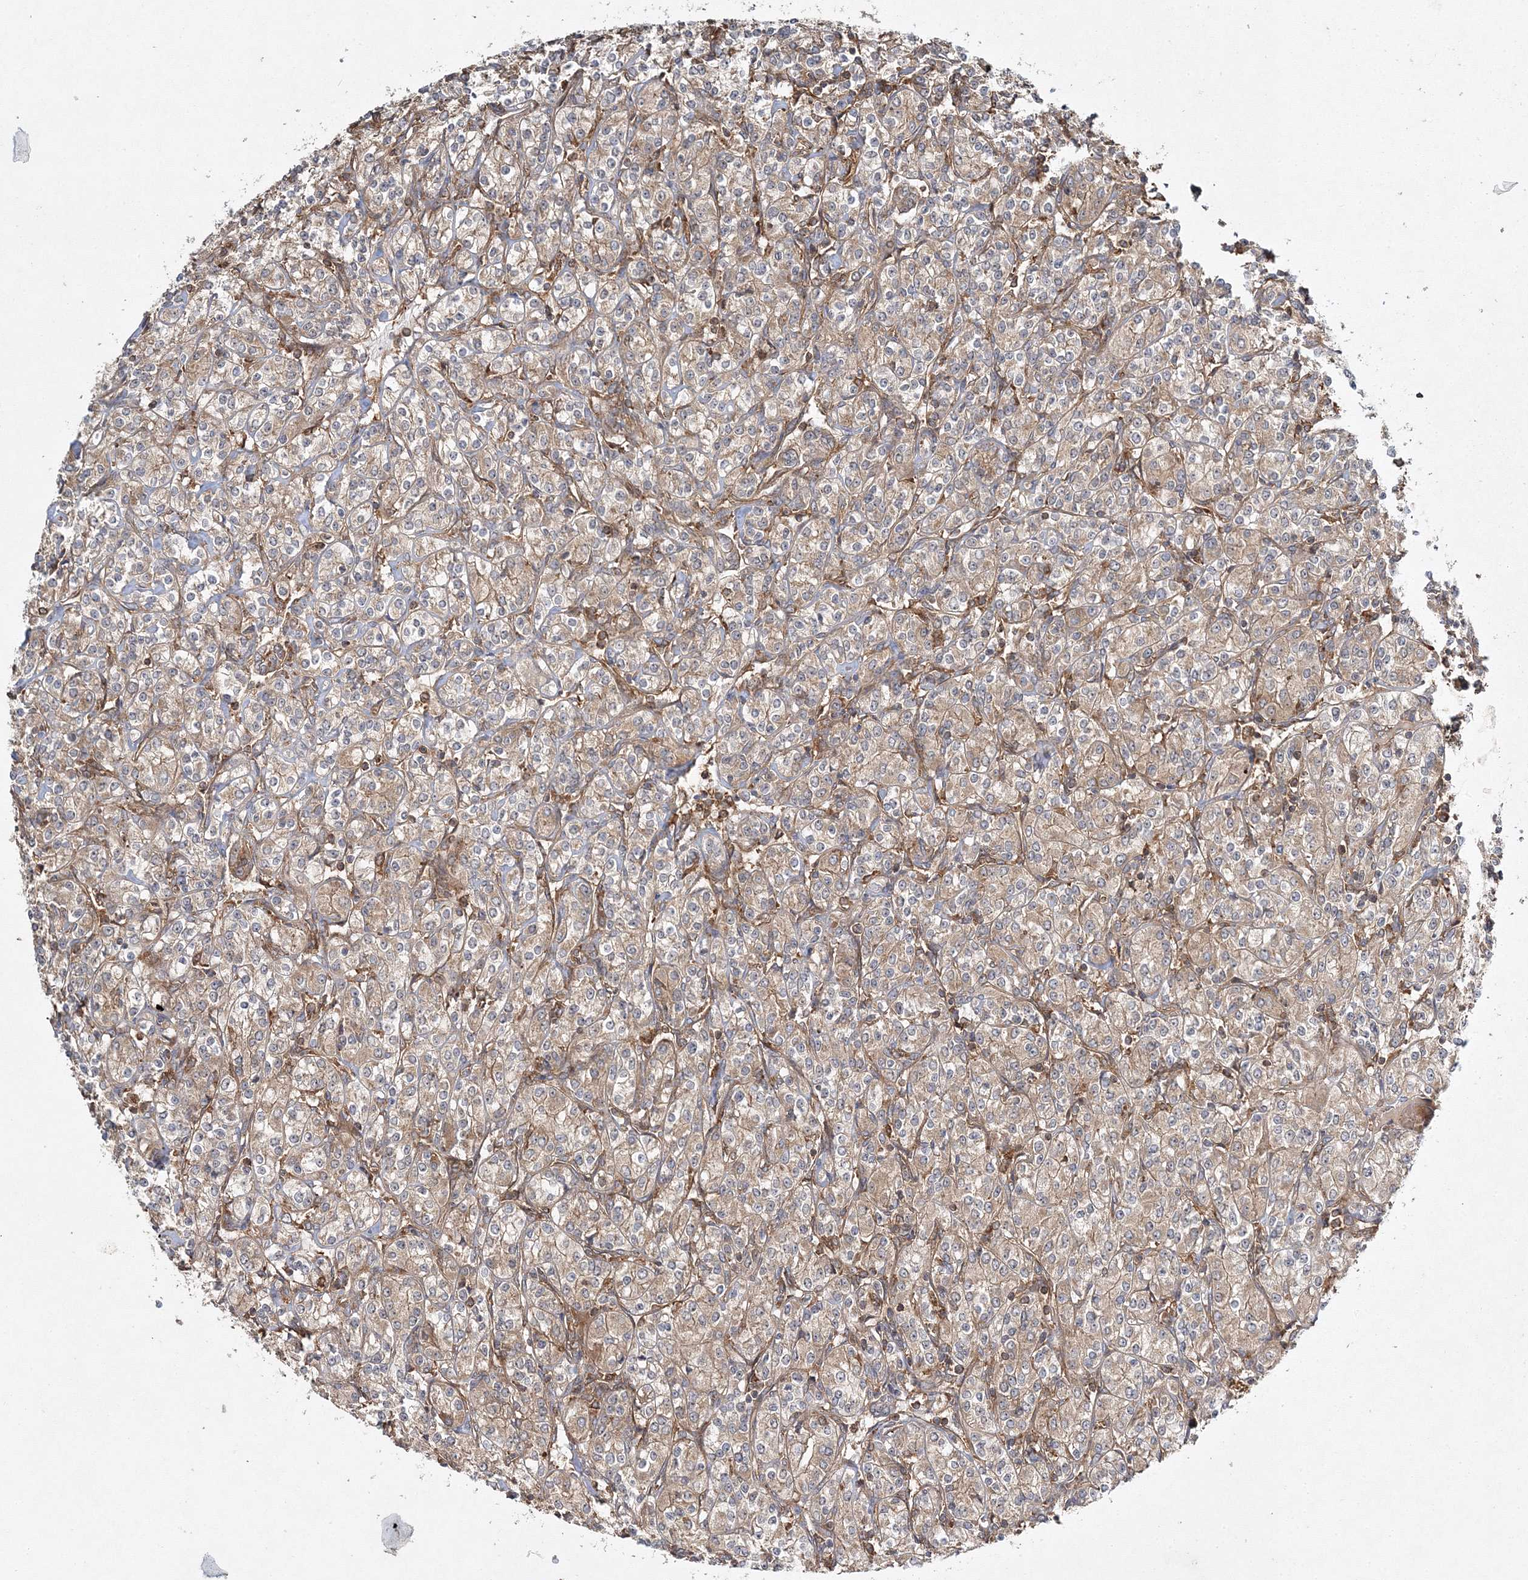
{"staining": {"intensity": "weak", "quantity": "25%-75%", "location": "cytoplasmic/membranous"}, "tissue": "renal cancer", "cell_type": "Tumor cells", "image_type": "cancer", "snomed": [{"axis": "morphology", "description": "Adenocarcinoma, NOS"}, {"axis": "topography", "description": "Kidney"}], "caption": "Renal cancer (adenocarcinoma) was stained to show a protein in brown. There is low levels of weak cytoplasmic/membranous staining in about 25%-75% of tumor cells.", "gene": "WDR37", "patient": {"sex": "male", "age": 77}}